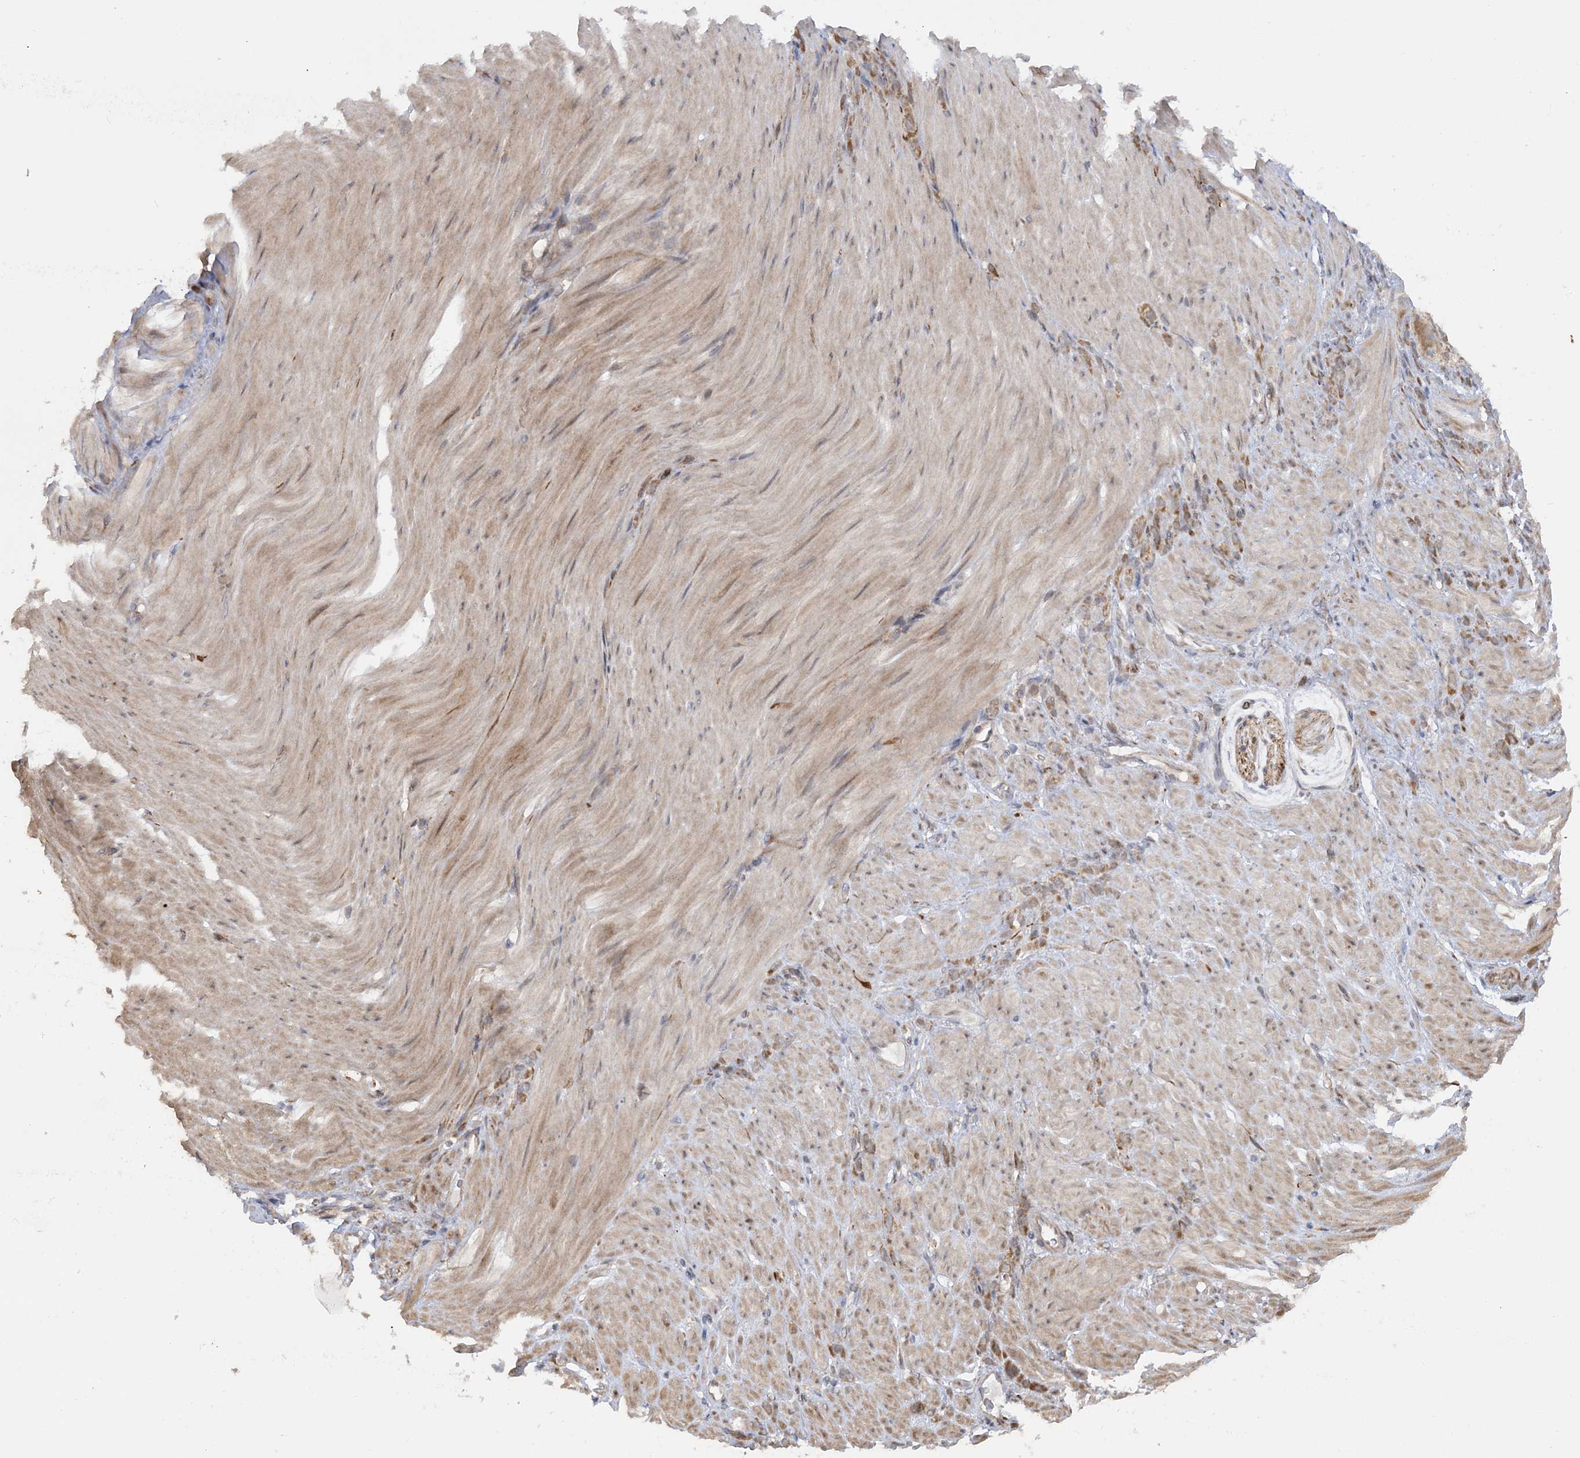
{"staining": {"intensity": "moderate", "quantity": ">75%", "location": "cytoplasmic/membranous"}, "tissue": "stomach cancer", "cell_type": "Tumor cells", "image_type": "cancer", "snomed": [{"axis": "morphology", "description": "Normal tissue, NOS"}, {"axis": "morphology", "description": "Adenocarcinoma, NOS"}, {"axis": "topography", "description": "Stomach"}], "caption": "DAB immunohistochemical staining of human stomach cancer (adenocarcinoma) displays moderate cytoplasmic/membranous protein expression in approximately >75% of tumor cells.", "gene": "MRPL47", "patient": {"sex": "male", "age": 82}}